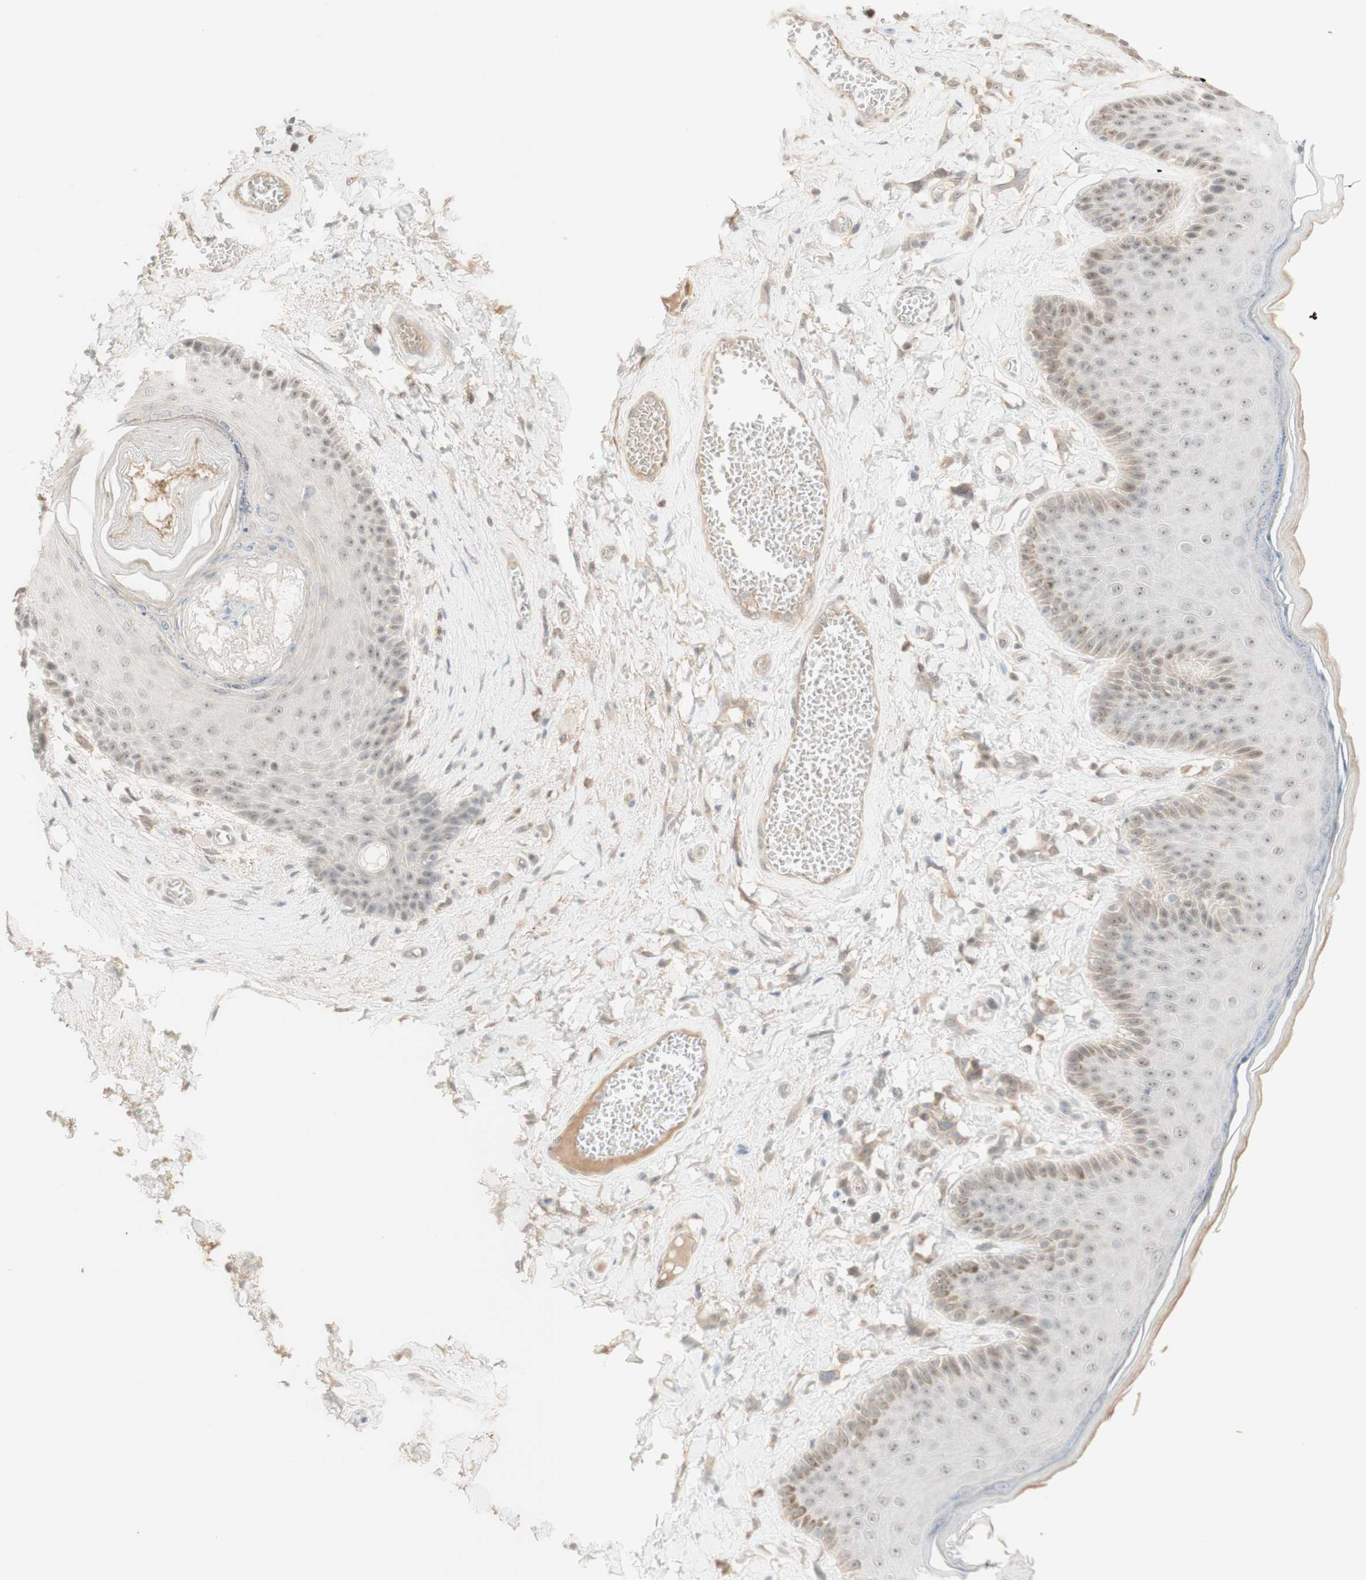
{"staining": {"intensity": "negative", "quantity": "none", "location": "none"}, "tissue": "skin", "cell_type": "Epidermal cells", "image_type": "normal", "snomed": [{"axis": "morphology", "description": "Normal tissue, NOS"}, {"axis": "topography", "description": "Anal"}], "caption": "High power microscopy micrograph of an immunohistochemistry photomicrograph of unremarkable skin, revealing no significant positivity in epidermal cells. (DAB (3,3'-diaminobenzidine) IHC visualized using brightfield microscopy, high magnification).", "gene": "PLCD4", "patient": {"sex": "male", "age": 69}}